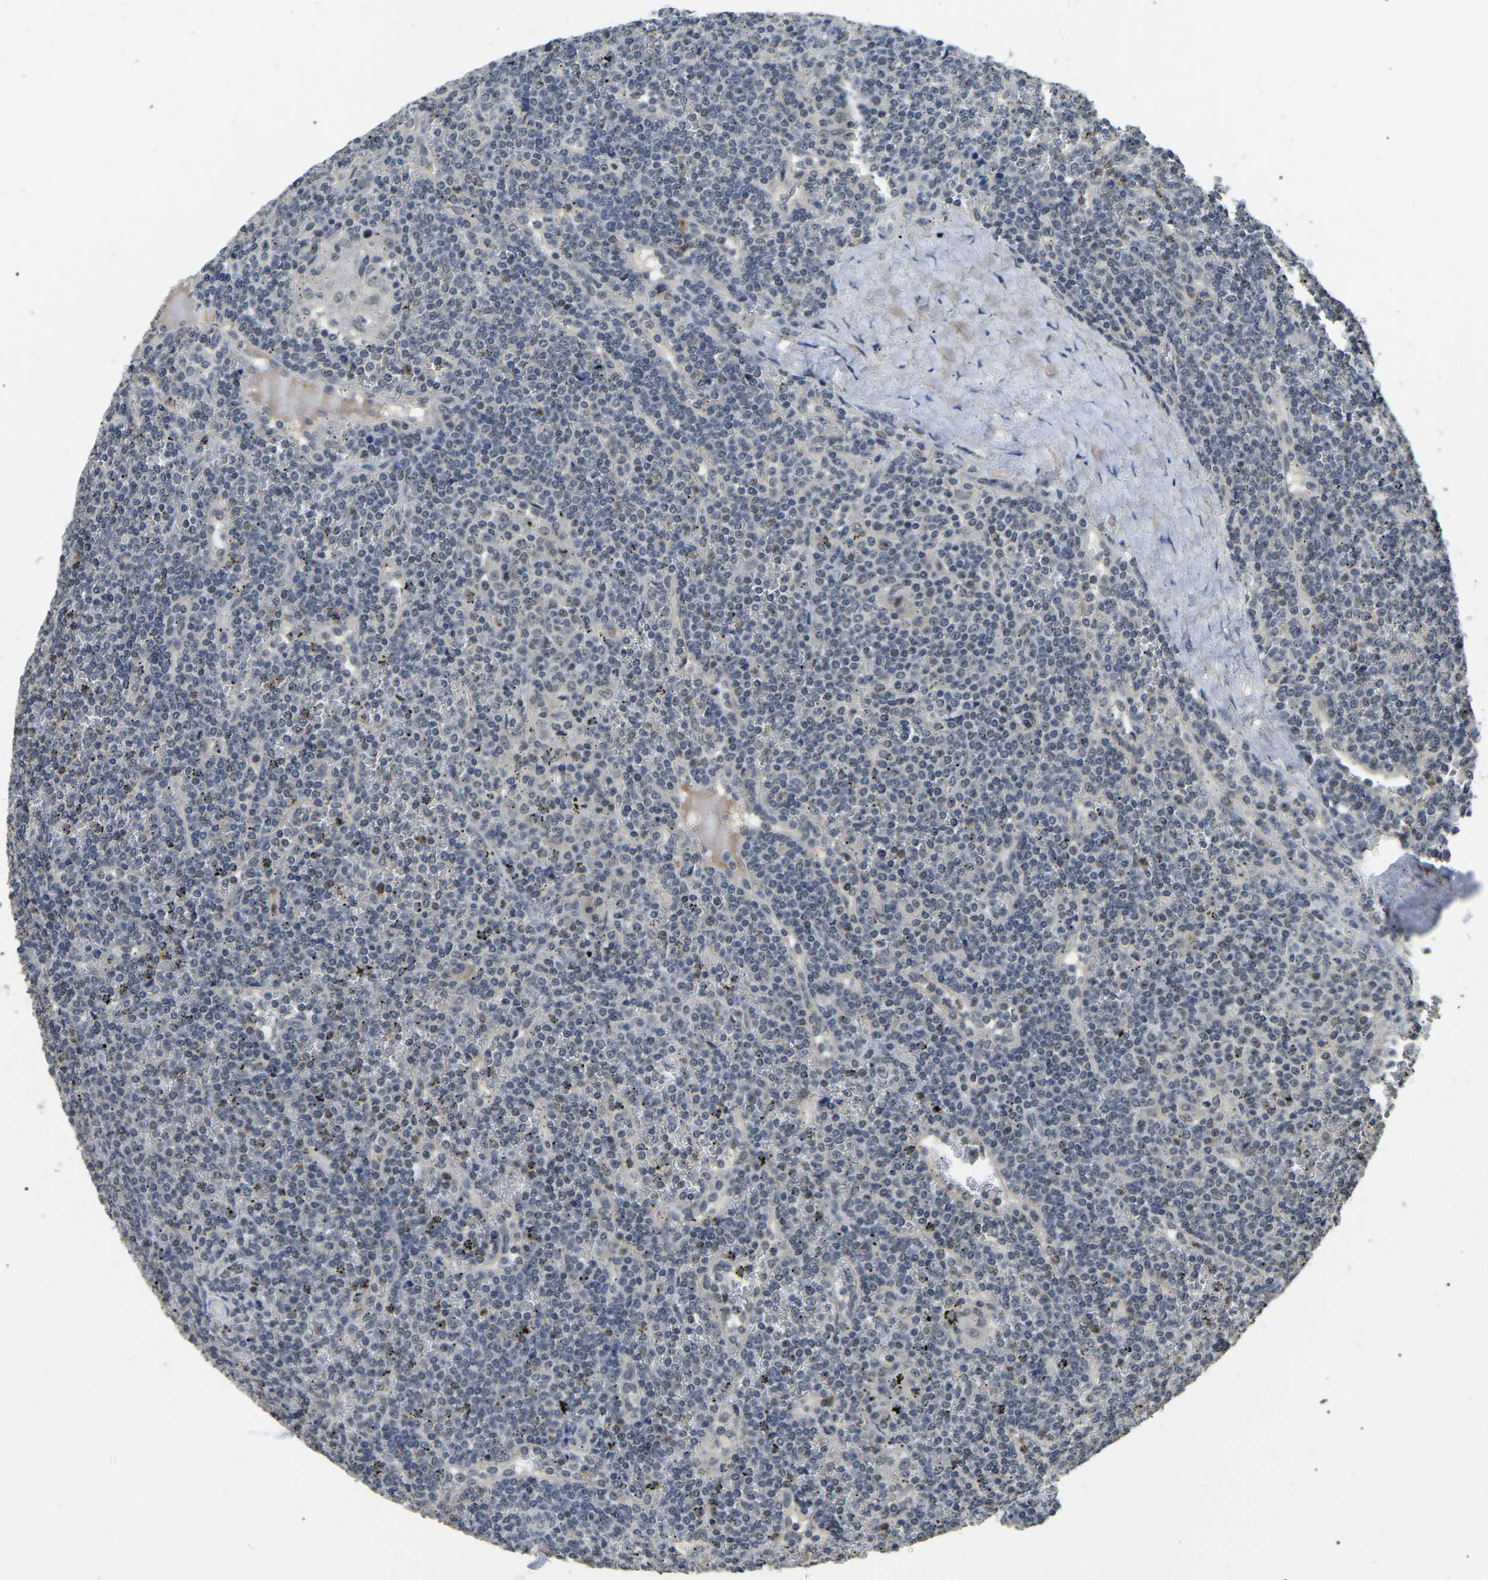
{"staining": {"intensity": "negative", "quantity": "none", "location": "none"}, "tissue": "lymphoma", "cell_type": "Tumor cells", "image_type": "cancer", "snomed": [{"axis": "morphology", "description": "Malignant lymphoma, non-Hodgkin's type, Low grade"}, {"axis": "topography", "description": "Spleen"}], "caption": "This is a micrograph of IHC staining of lymphoma, which shows no expression in tumor cells. (DAB immunohistochemistry (IHC) visualized using brightfield microscopy, high magnification).", "gene": "PPM1E", "patient": {"sex": "female", "age": 19}}